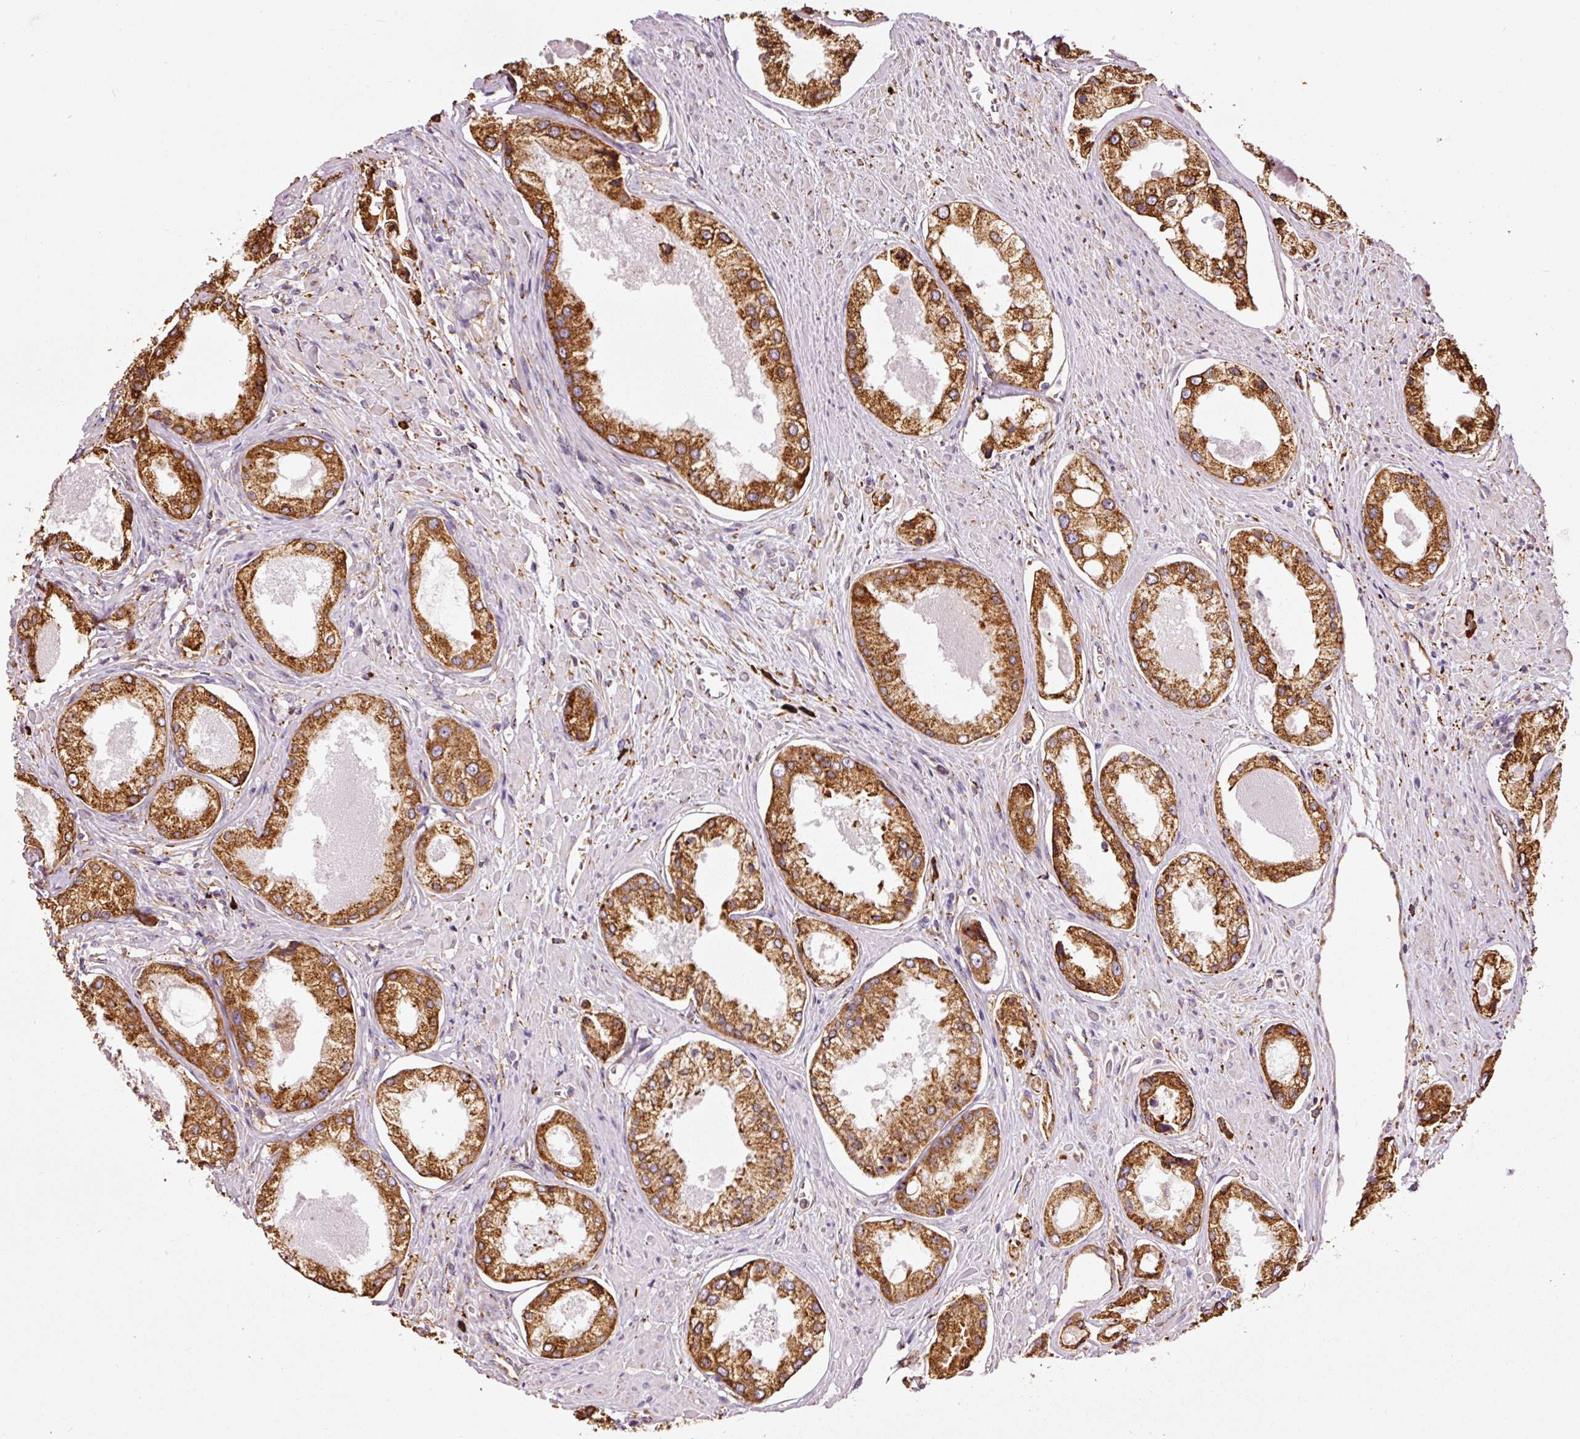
{"staining": {"intensity": "strong", "quantity": ">75%", "location": "cytoplasmic/membranous"}, "tissue": "prostate cancer", "cell_type": "Tumor cells", "image_type": "cancer", "snomed": [{"axis": "morphology", "description": "Adenocarcinoma, Low grade"}, {"axis": "topography", "description": "Prostate"}], "caption": "This image reveals immunohistochemistry staining of human adenocarcinoma (low-grade) (prostate), with high strong cytoplasmic/membranous staining in approximately >75% of tumor cells.", "gene": "KLC1", "patient": {"sex": "male", "age": 68}}